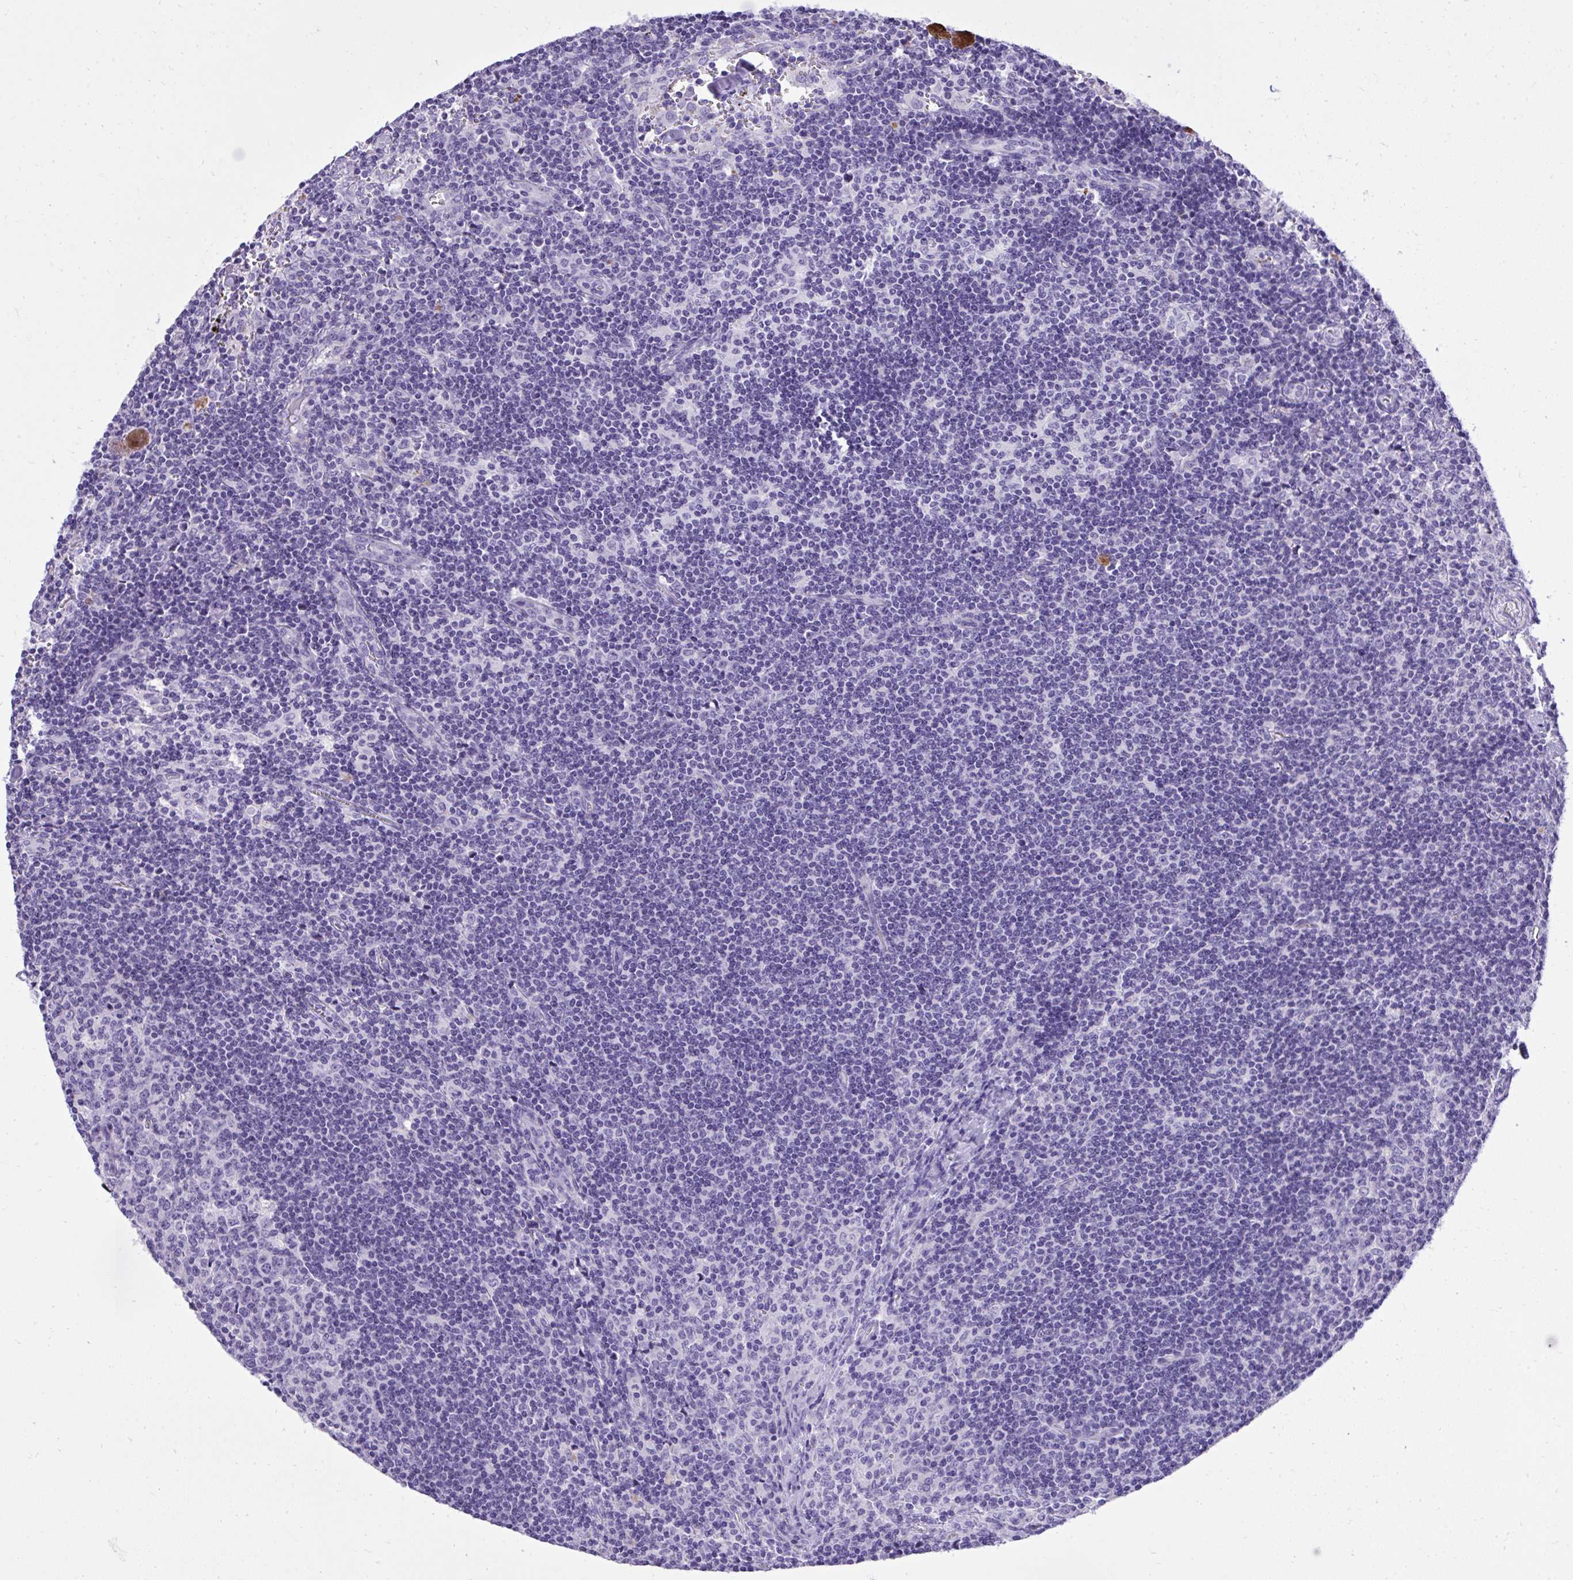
{"staining": {"intensity": "negative", "quantity": "none", "location": "none"}, "tissue": "lymph node", "cell_type": "Germinal center cells", "image_type": "normal", "snomed": [{"axis": "morphology", "description": "Normal tissue, NOS"}, {"axis": "topography", "description": "Lymph node"}], "caption": "A photomicrograph of lymph node stained for a protein displays no brown staining in germinal center cells. The staining is performed using DAB brown chromogen with nuclei counter-stained in using hematoxylin.", "gene": "ST6GALNAC3", "patient": {"sex": "female", "age": 45}}